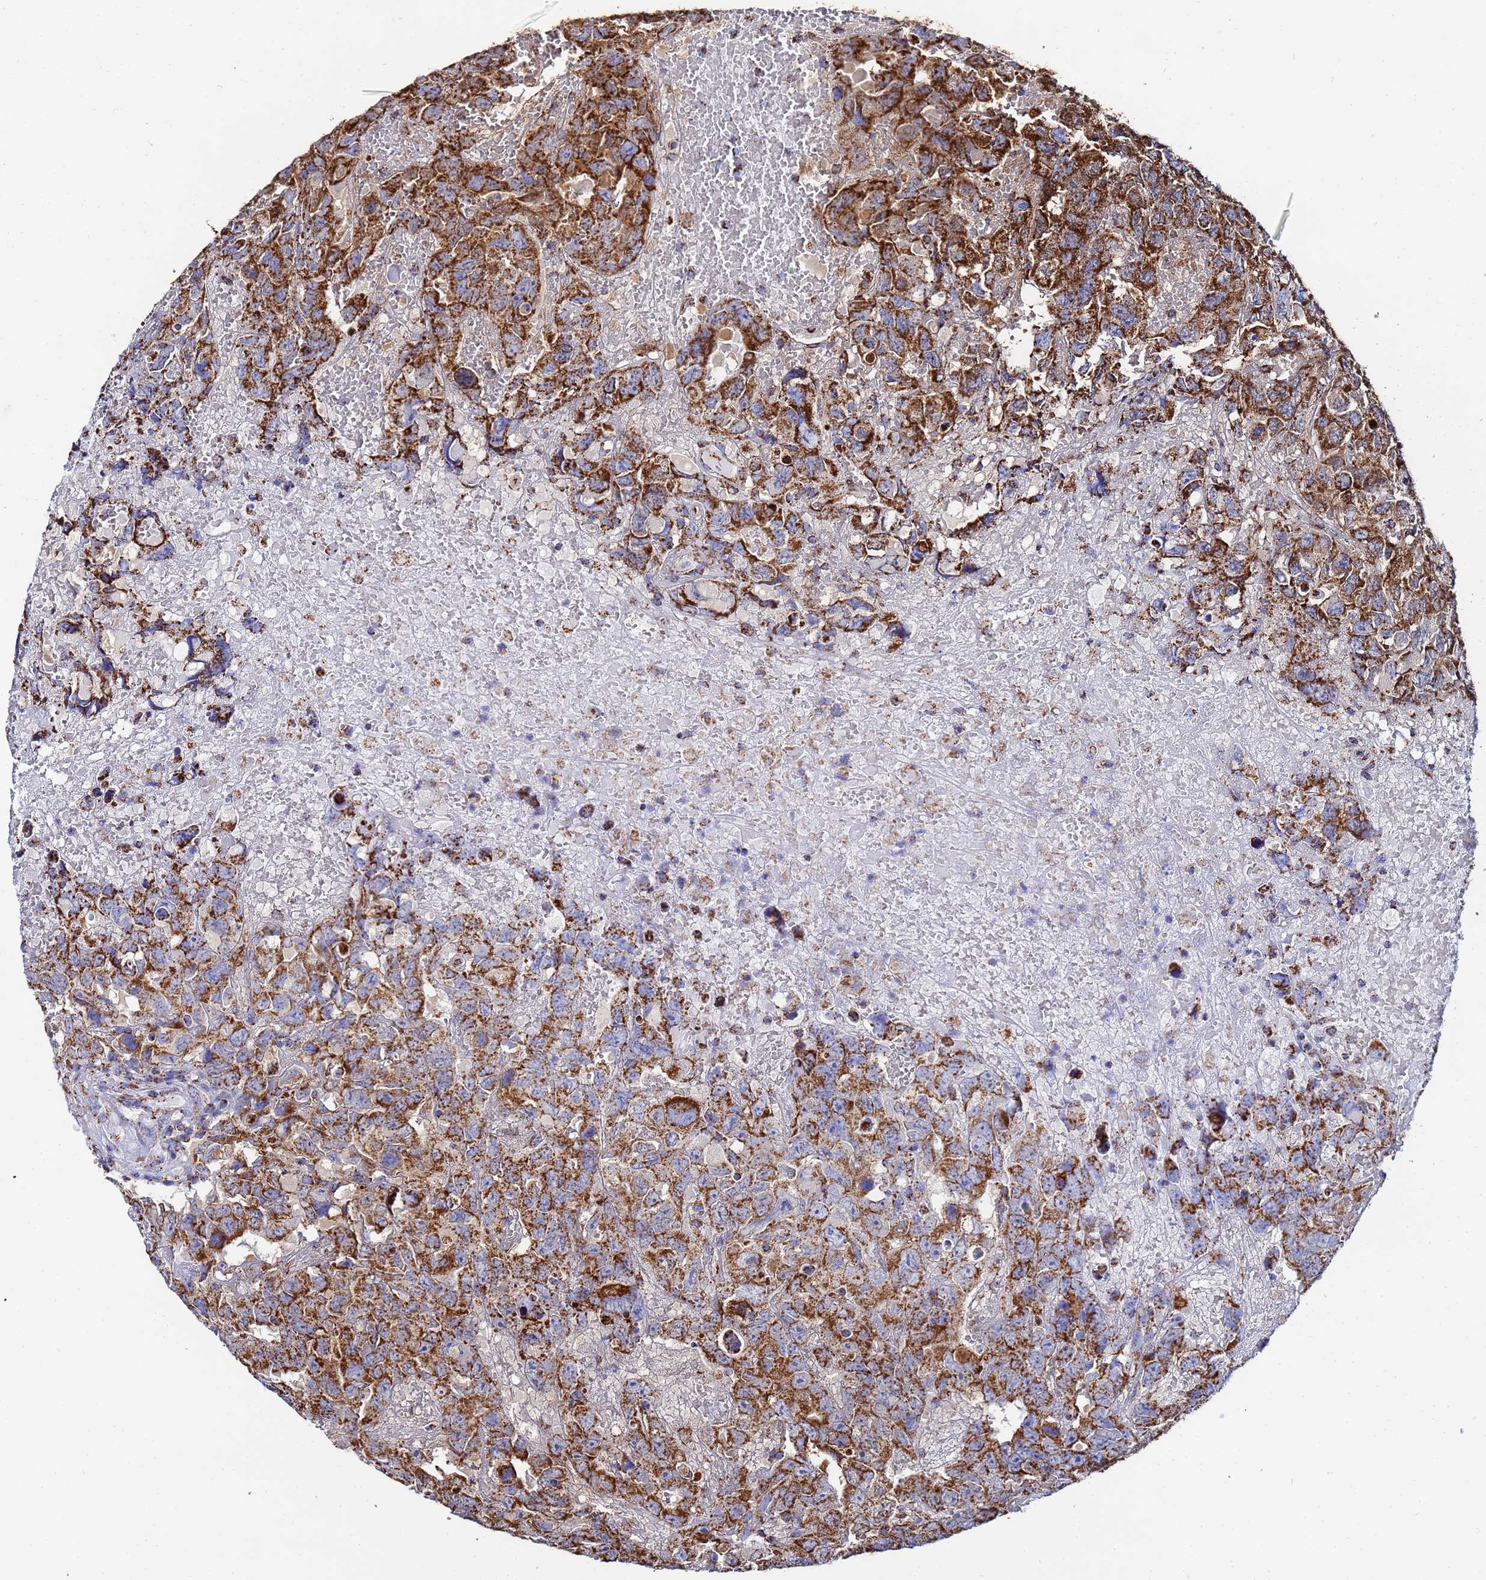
{"staining": {"intensity": "strong", "quantity": ">75%", "location": "cytoplasmic/membranous"}, "tissue": "testis cancer", "cell_type": "Tumor cells", "image_type": "cancer", "snomed": [{"axis": "morphology", "description": "Carcinoma, Embryonal, NOS"}, {"axis": "topography", "description": "Testis"}], "caption": "Immunohistochemical staining of human embryonal carcinoma (testis) exhibits strong cytoplasmic/membranous protein expression in approximately >75% of tumor cells. (DAB = brown stain, brightfield microscopy at high magnification).", "gene": "GLUD1", "patient": {"sex": "male", "age": 45}}